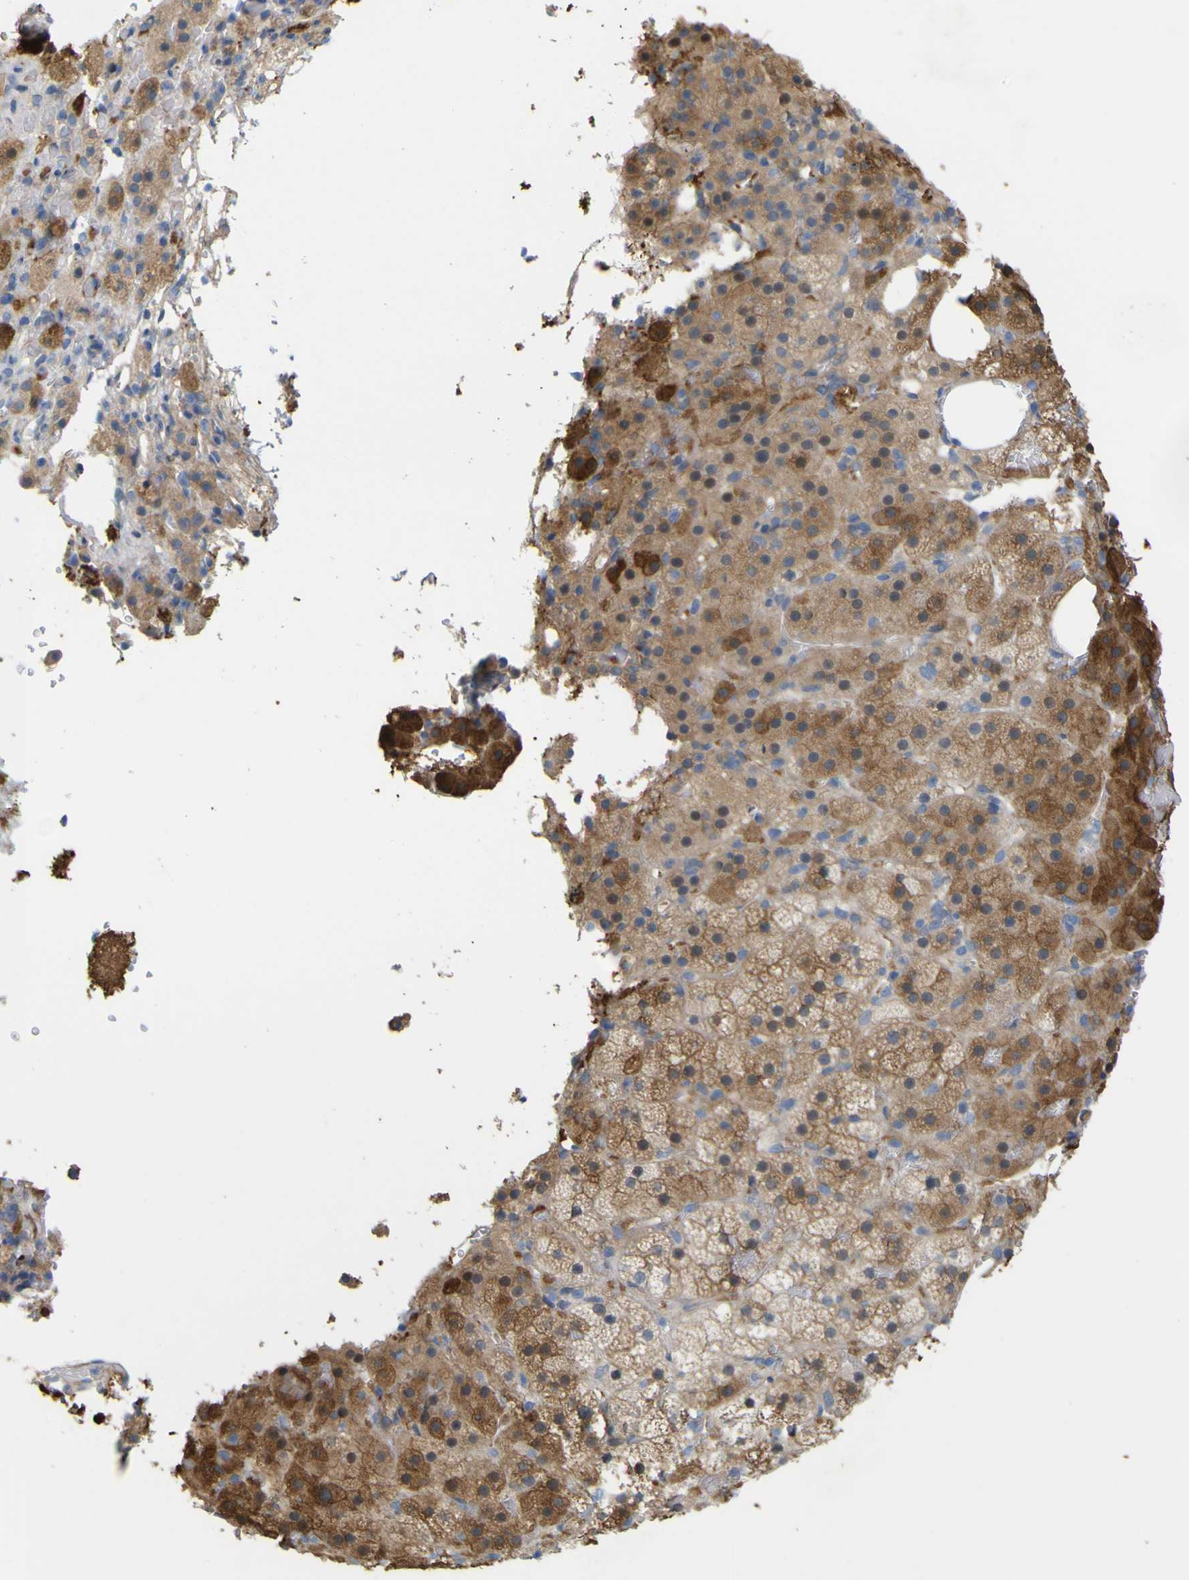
{"staining": {"intensity": "moderate", "quantity": "25%-75%", "location": "cytoplasmic/membranous"}, "tissue": "adrenal gland", "cell_type": "Glandular cells", "image_type": "normal", "snomed": [{"axis": "morphology", "description": "Normal tissue, NOS"}, {"axis": "topography", "description": "Adrenal gland"}], "caption": "Unremarkable adrenal gland shows moderate cytoplasmic/membranous positivity in about 25%-75% of glandular cells.", "gene": "MYEOV", "patient": {"sex": "female", "age": 59}}